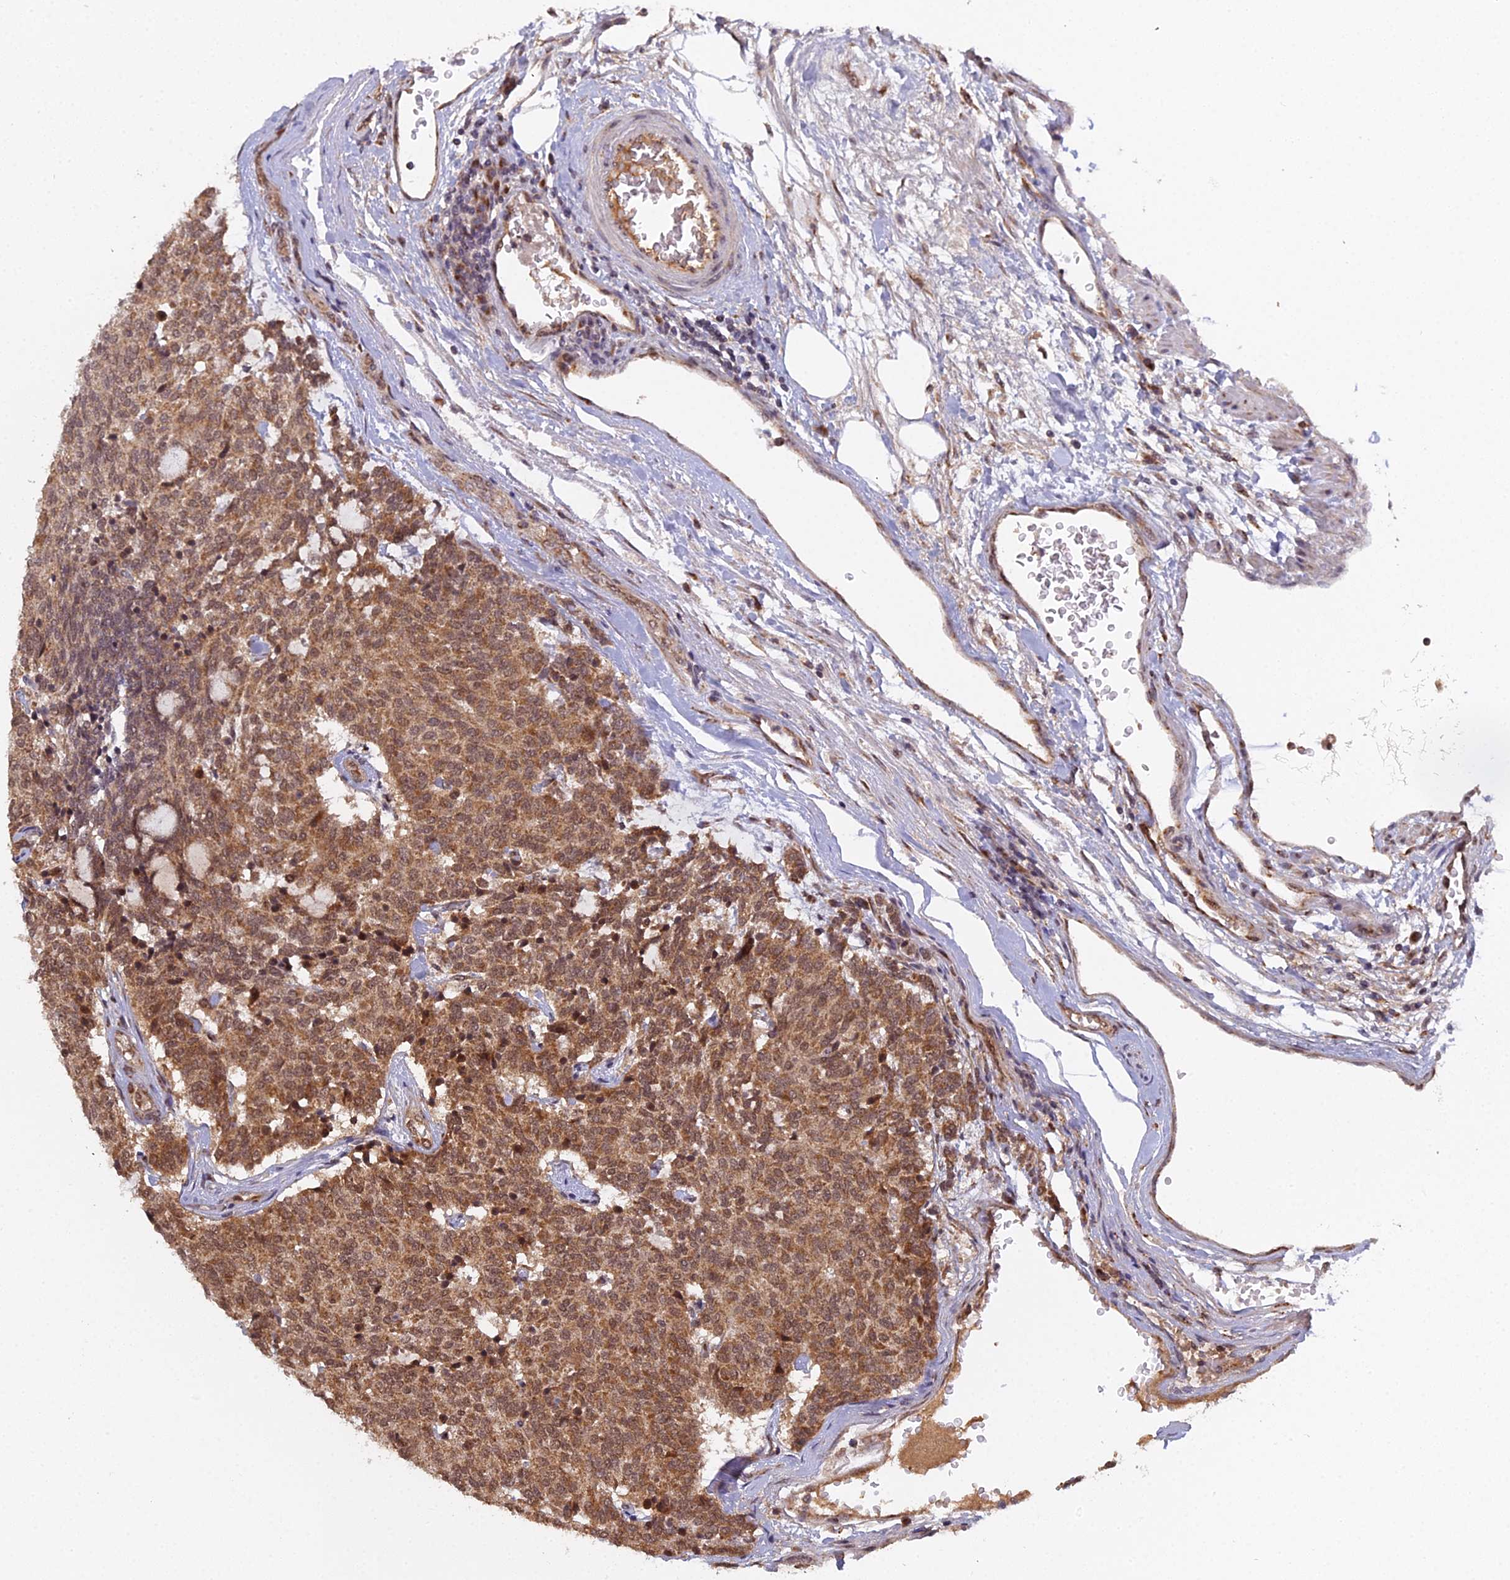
{"staining": {"intensity": "moderate", "quantity": ">75%", "location": "cytoplasmic/membranous"}, "tissue": "carcinoid", "cell_type": "Tumor cells", "image_type": "cancer", "snomed": [{"axis": "morphology", "description": "Carcinoid, malignant, NOS"}, {"axis": "topography", "description": "Pancreas"}], "caption": "Immunohistochemical staining of human malignant carcinoid exhibits medium levels of moderate cytoplasmic/membranous expression in about >75% of tumor cells. (DAB IHC with brightfield microscopy, high magnification).", "gene": "MEOX1", "patient": {"sex": "female", "age": 54}}